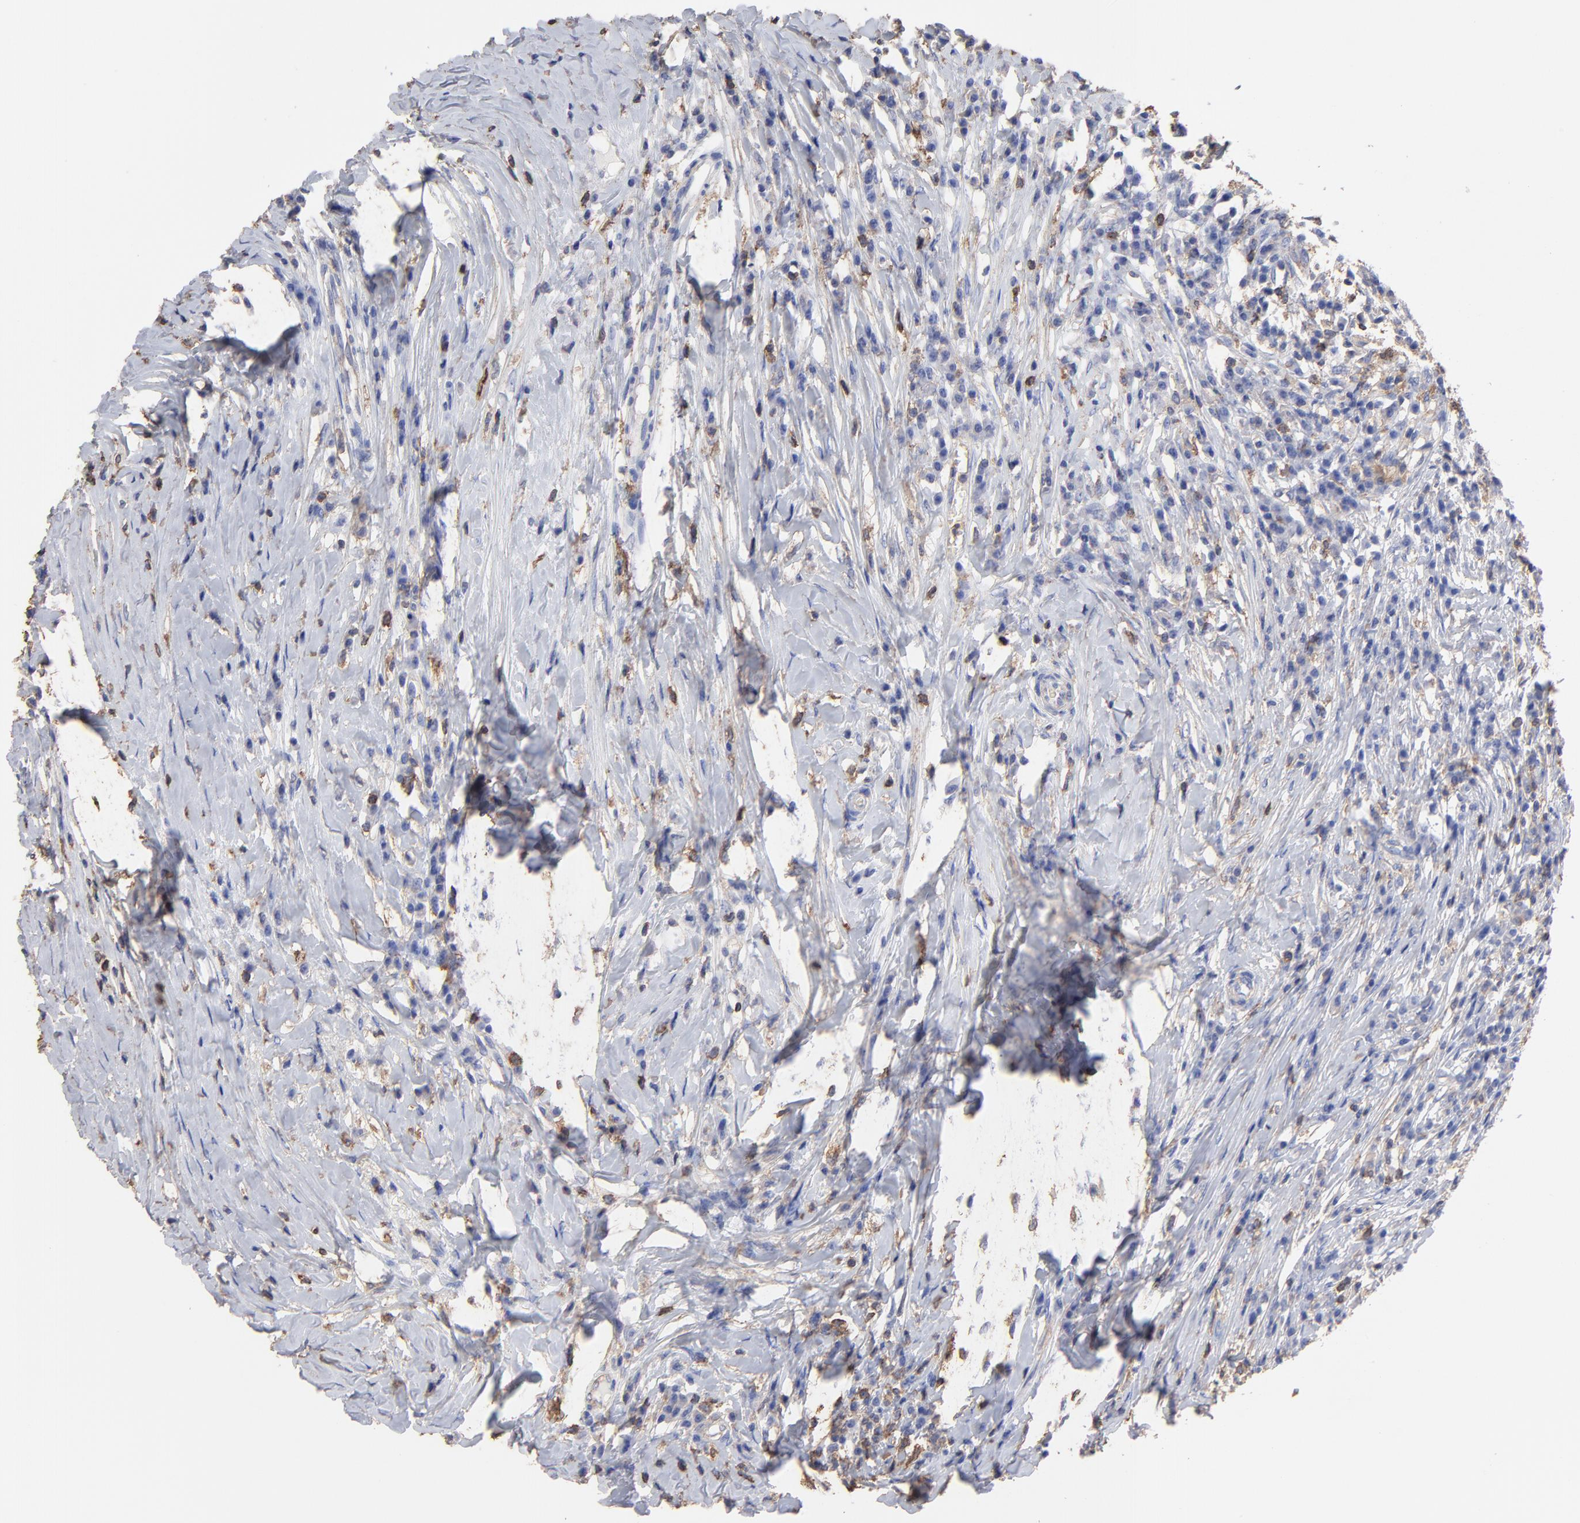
{"staining": {"intensity": "weak", "quantity": "<25%", "location": "cytoplasmic/membranous"}, "tissue": "head and neck cancer", "cell_type": "Tumor cells", "image_type": "cancer", "snomed": [{"axis": "morphology", "description": "Adenocarcinoma, NOS"}, {"axis": "topography", "description": "Salivary gland"}, {"axis": "topography", "description": "Head-Neck"}], "caption": "Image shows no protein staining in tumor cells of head and neck cancer (adenocarcinoma) tissue.", "gene": "ASL", "patient": {"sex": "female", "age": 65}}